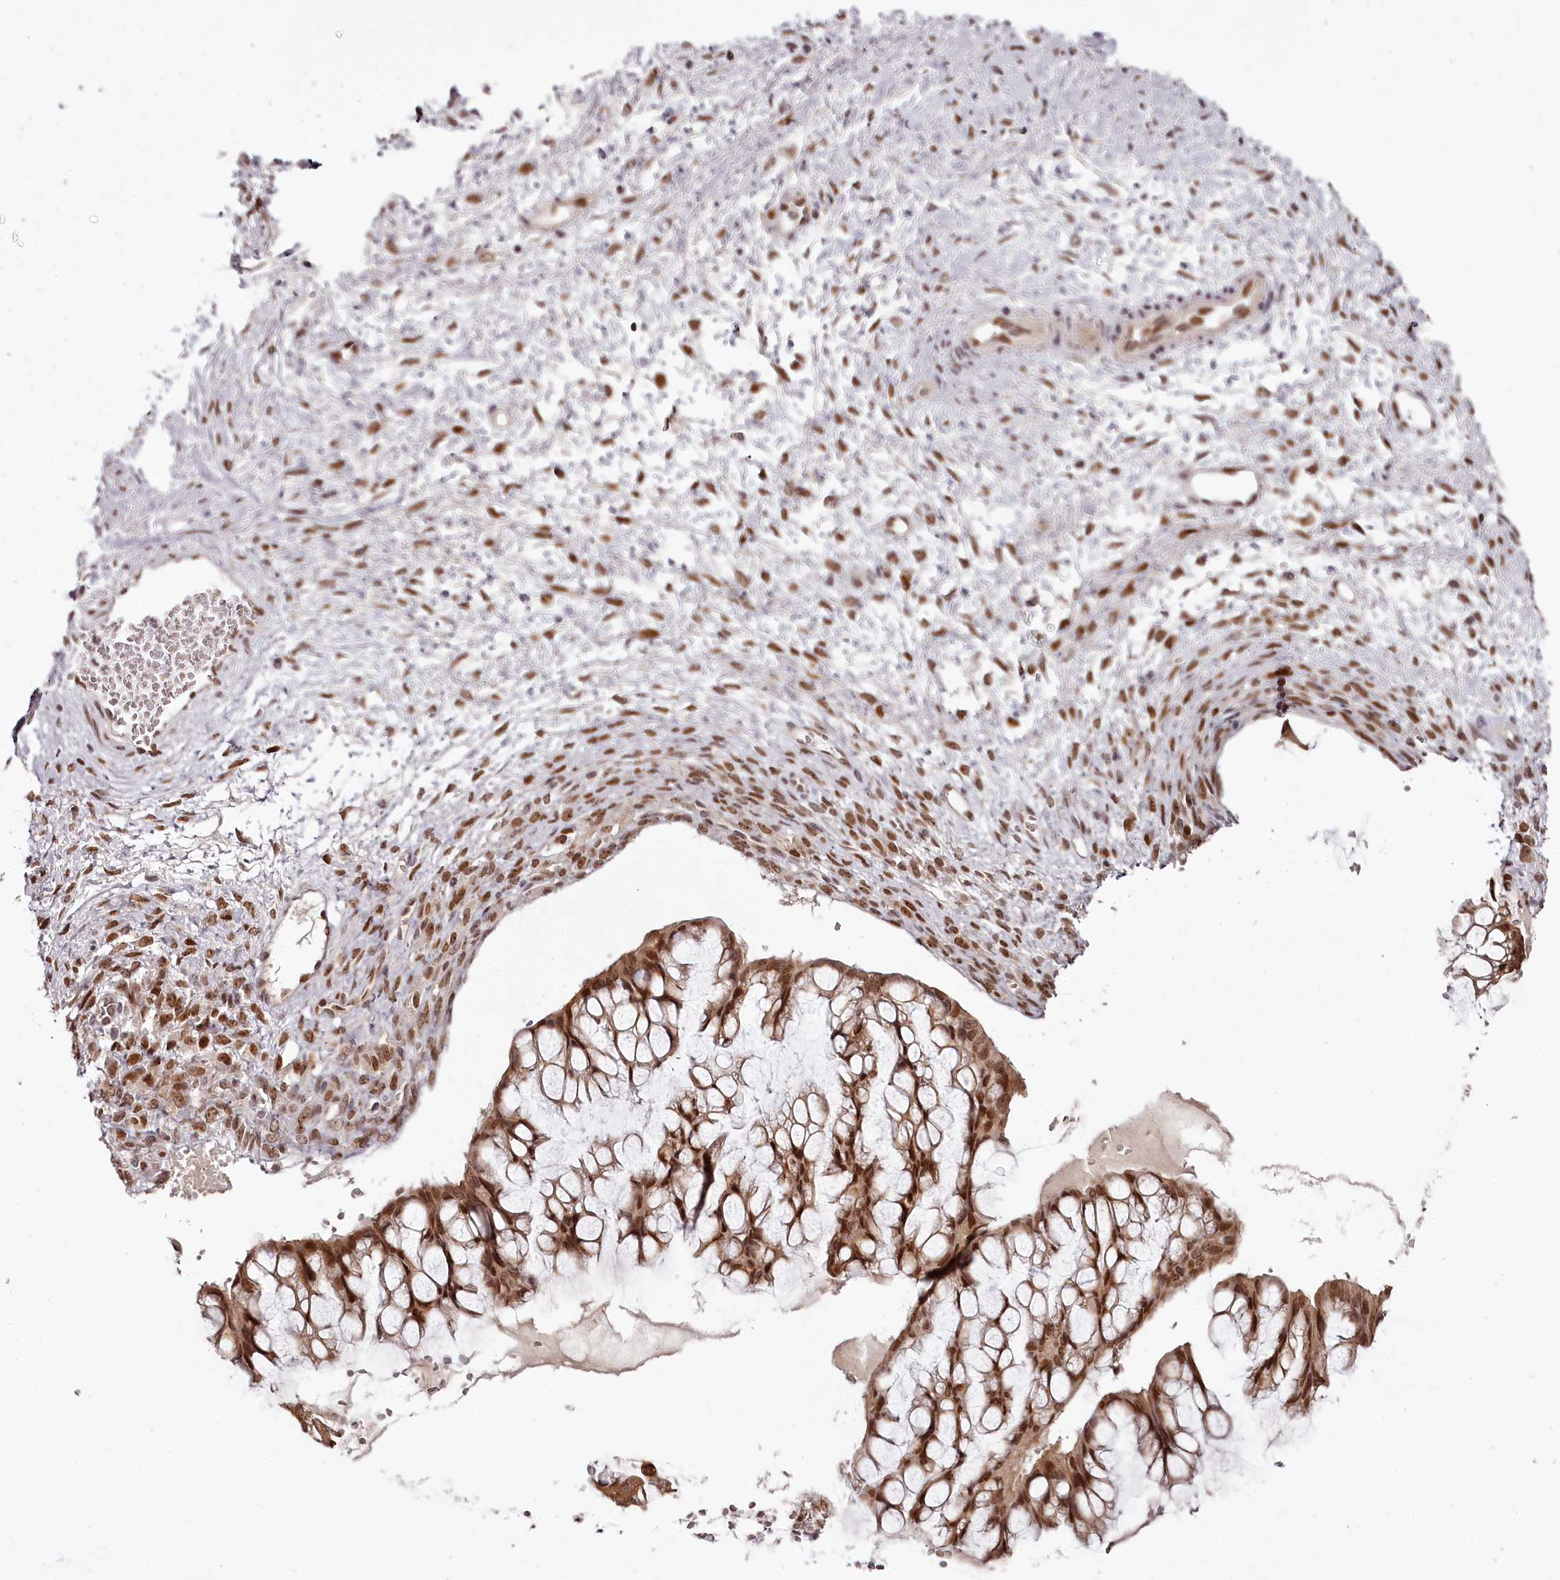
{"staining": {"intensity": "moderate", "quantity": ">75%", "location": "cytoplasmic/membranous,nuclear"}, "tissue": "ovarian cancer", "cell_type": "Tumor cells", "image_type": "cancer", "snomed": [{"axis": "morphology", "description": "Cystadenocarcinoma, mucinous, NOS"}, {"axis": "topography", "description": "Ovary"}], "caption": "Moderate cytoplasmic/membranous and nuclear protein positivity is appreciated in about >75% of tumor cells in ovarian cancer (mucinous cystadenocarcinoma).", "gene": "THYN1", "patient": {"sex": "female", "age": 73}}